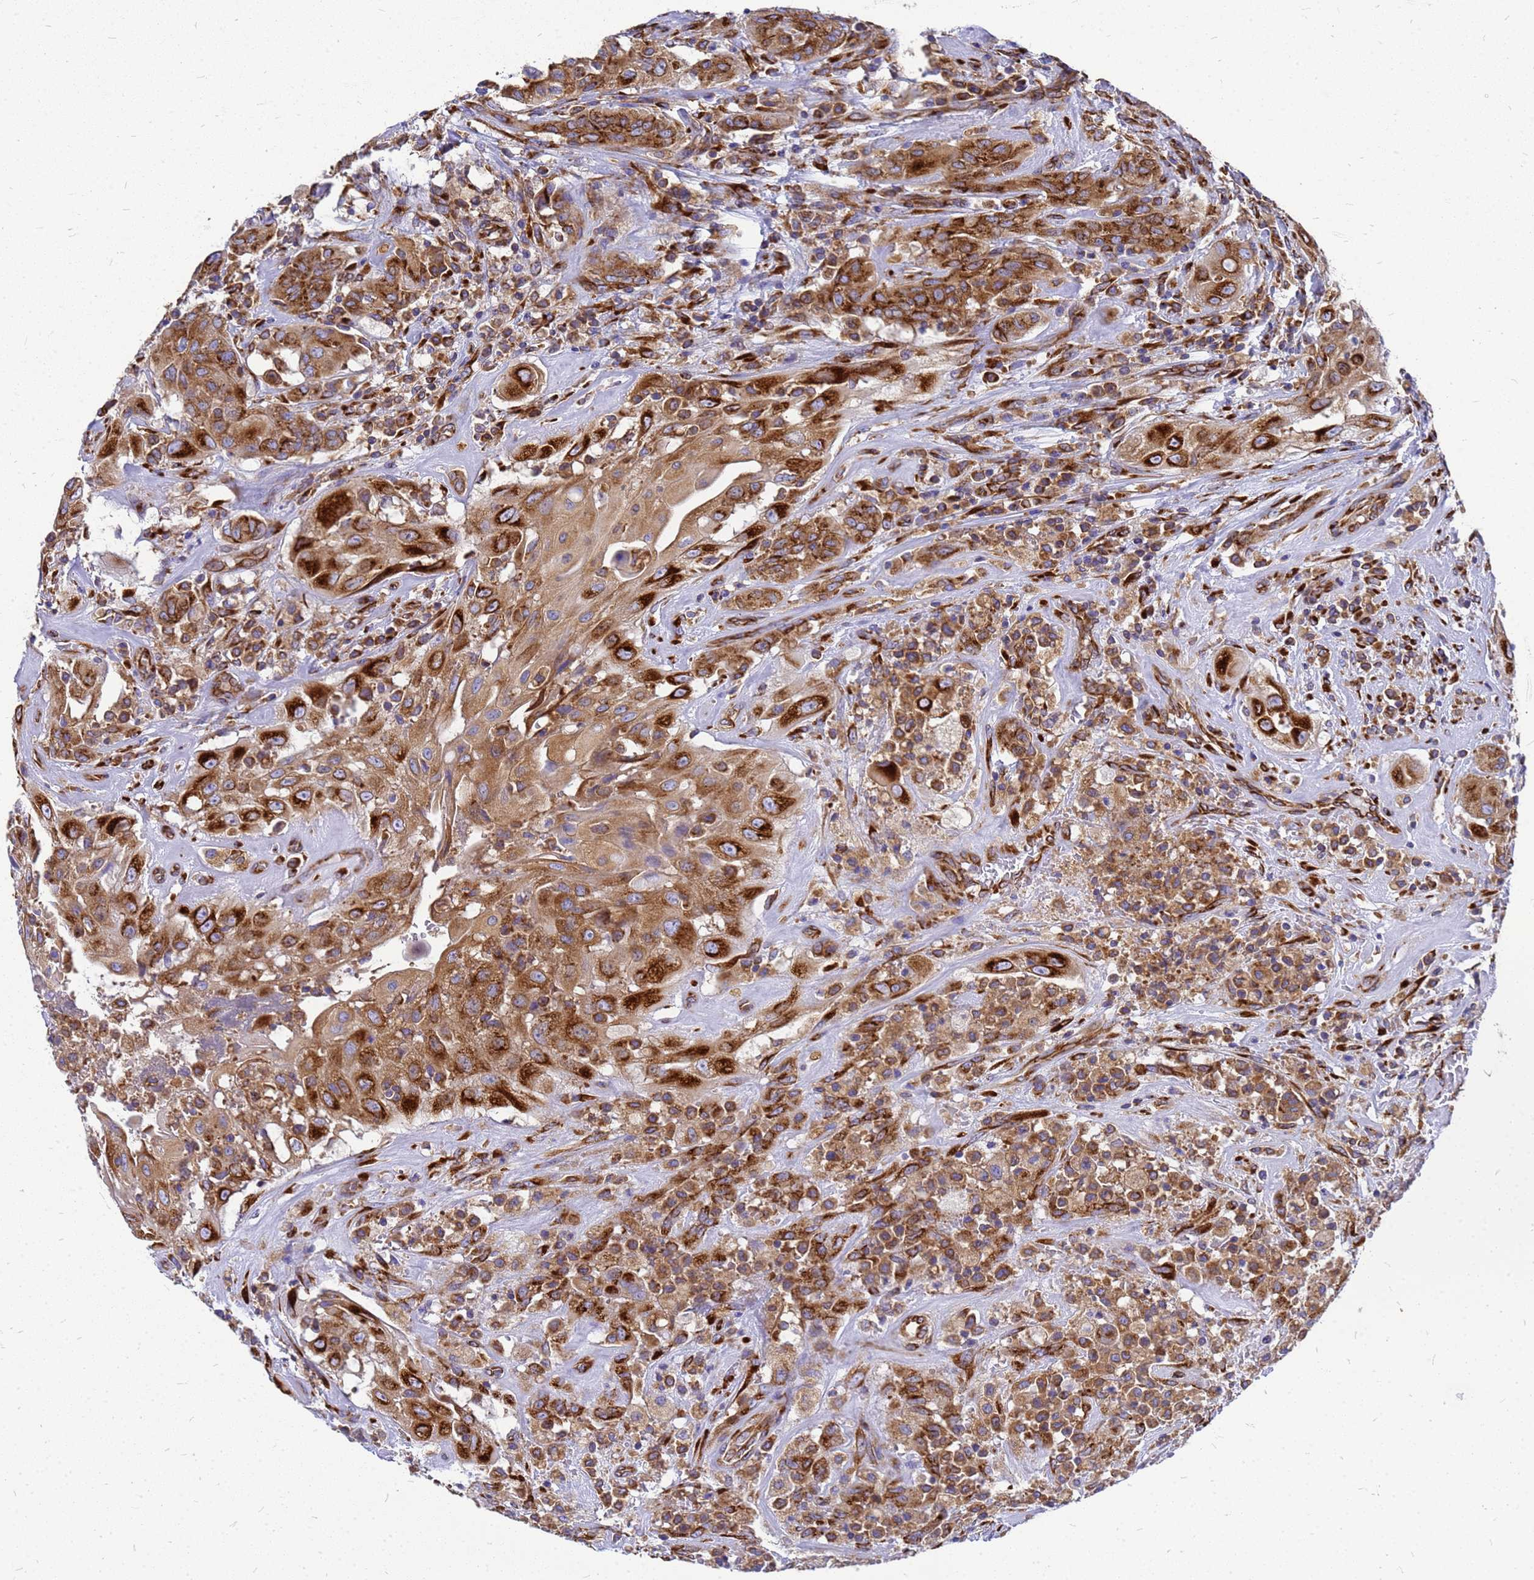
{"staining": {"intensity": "strong", "quantity": ">75%", "location": "cytoplasmic/membranous"}, "tissue": "thyroid cancer", "cell_type": "Tumor cells", "image_type": "cancer", "snomed": [{"axis": "morphology", "description": "Papillary adenocarcinoma, NOS"}, {"axis": "topography", "description": "Thyroid gland"}], "caption": "Thyroid cancer (papillary adenocarcinoma) stained for a protein shows strong cytoplasmic/membranous positivity in tumor cells. (DAB (3,3'-diaminobenzidine) IHC, brown staining for protein, blue staining for nuclei).", "gene": "EEF1D", "patient": {"sex": "female", "age": 59}}